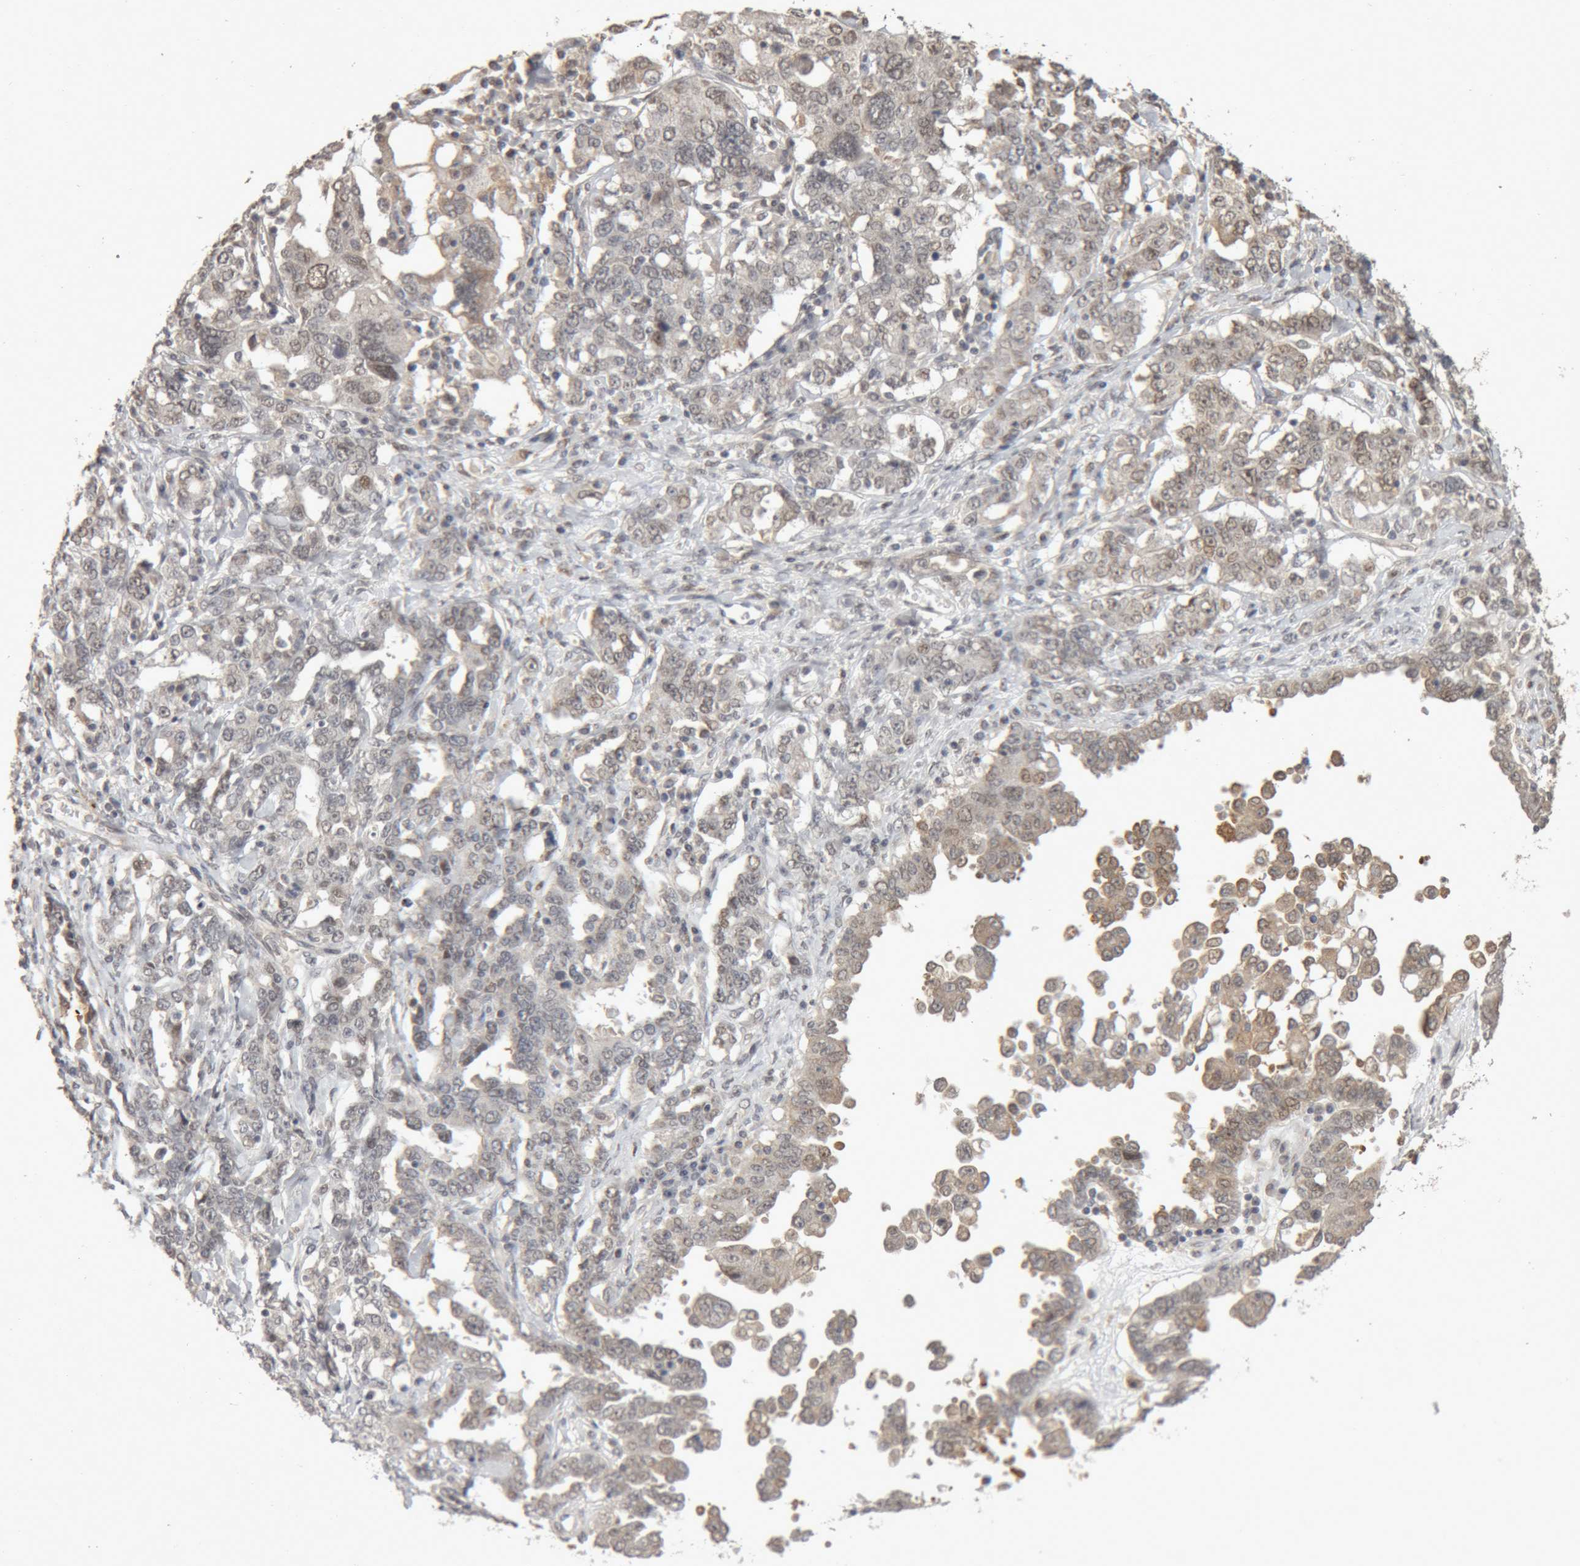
{"staining": {"intensity": "weak", "quantity": "25%-75%", "location": "cytoplasmic/membranous,nuclear"}, "tissue": "ovarian cancer", "cell_type": "Tumor cells", "image_type": "cancer", "snomed": [{"axis": "morphology", "description": "Carcinoma, endometroid"}, {"axis": "topography", "description": "Ovary"}], "caption": "Immunohistochemistry (DAB (3,3'-diaminobenzidine)) staining of ovarian cancer (endometroid carcinoma) displays weak cytoplasmic/membranous and nuclear protein expression in approximately 25%-75% of tumor cells.", "gene": "MEP1A", "patient": {"sex": "female", "age": 62}}